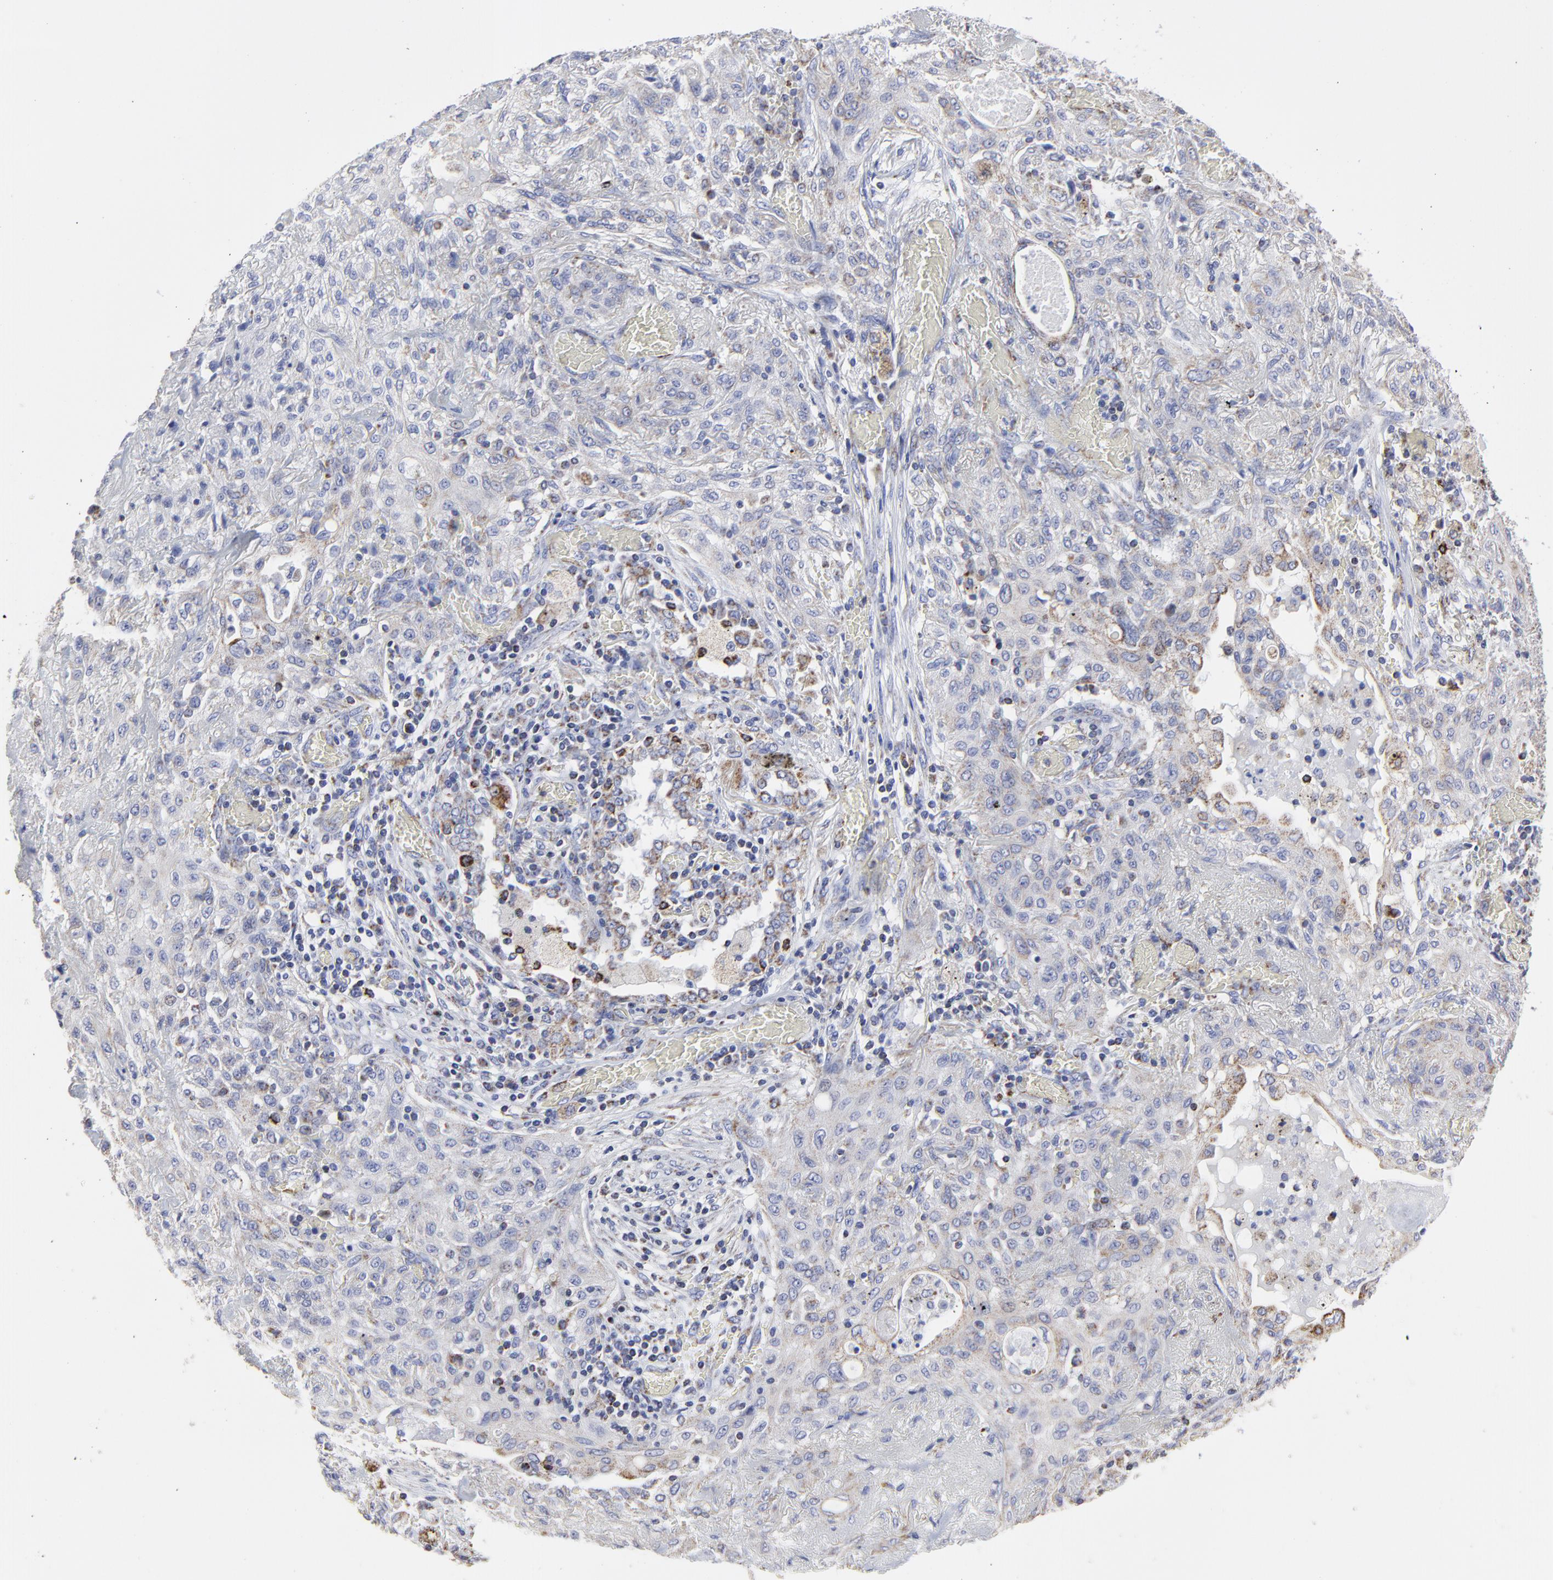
{"staining": {"intensity": "weak", "quantity": "<25%", "location": "cytoplasmic/membranous"}, "tissue": "lung cancer", "cell_type": "Tumor cells", "image_type": "cancer", "snomed": [{"axis": "morphology", "description": "Squamous cell carcinoma, NOS"}, {"axis": "topography", "description": "Lung"}], "caption": "The immunohistochemistry (IHC) micrograph has no significant expression in tumor cells of lung cancer (squamous cell carcinoma) tissue.", "gene": "PINK1", "patient": {"sex": "female", "age": 47}}